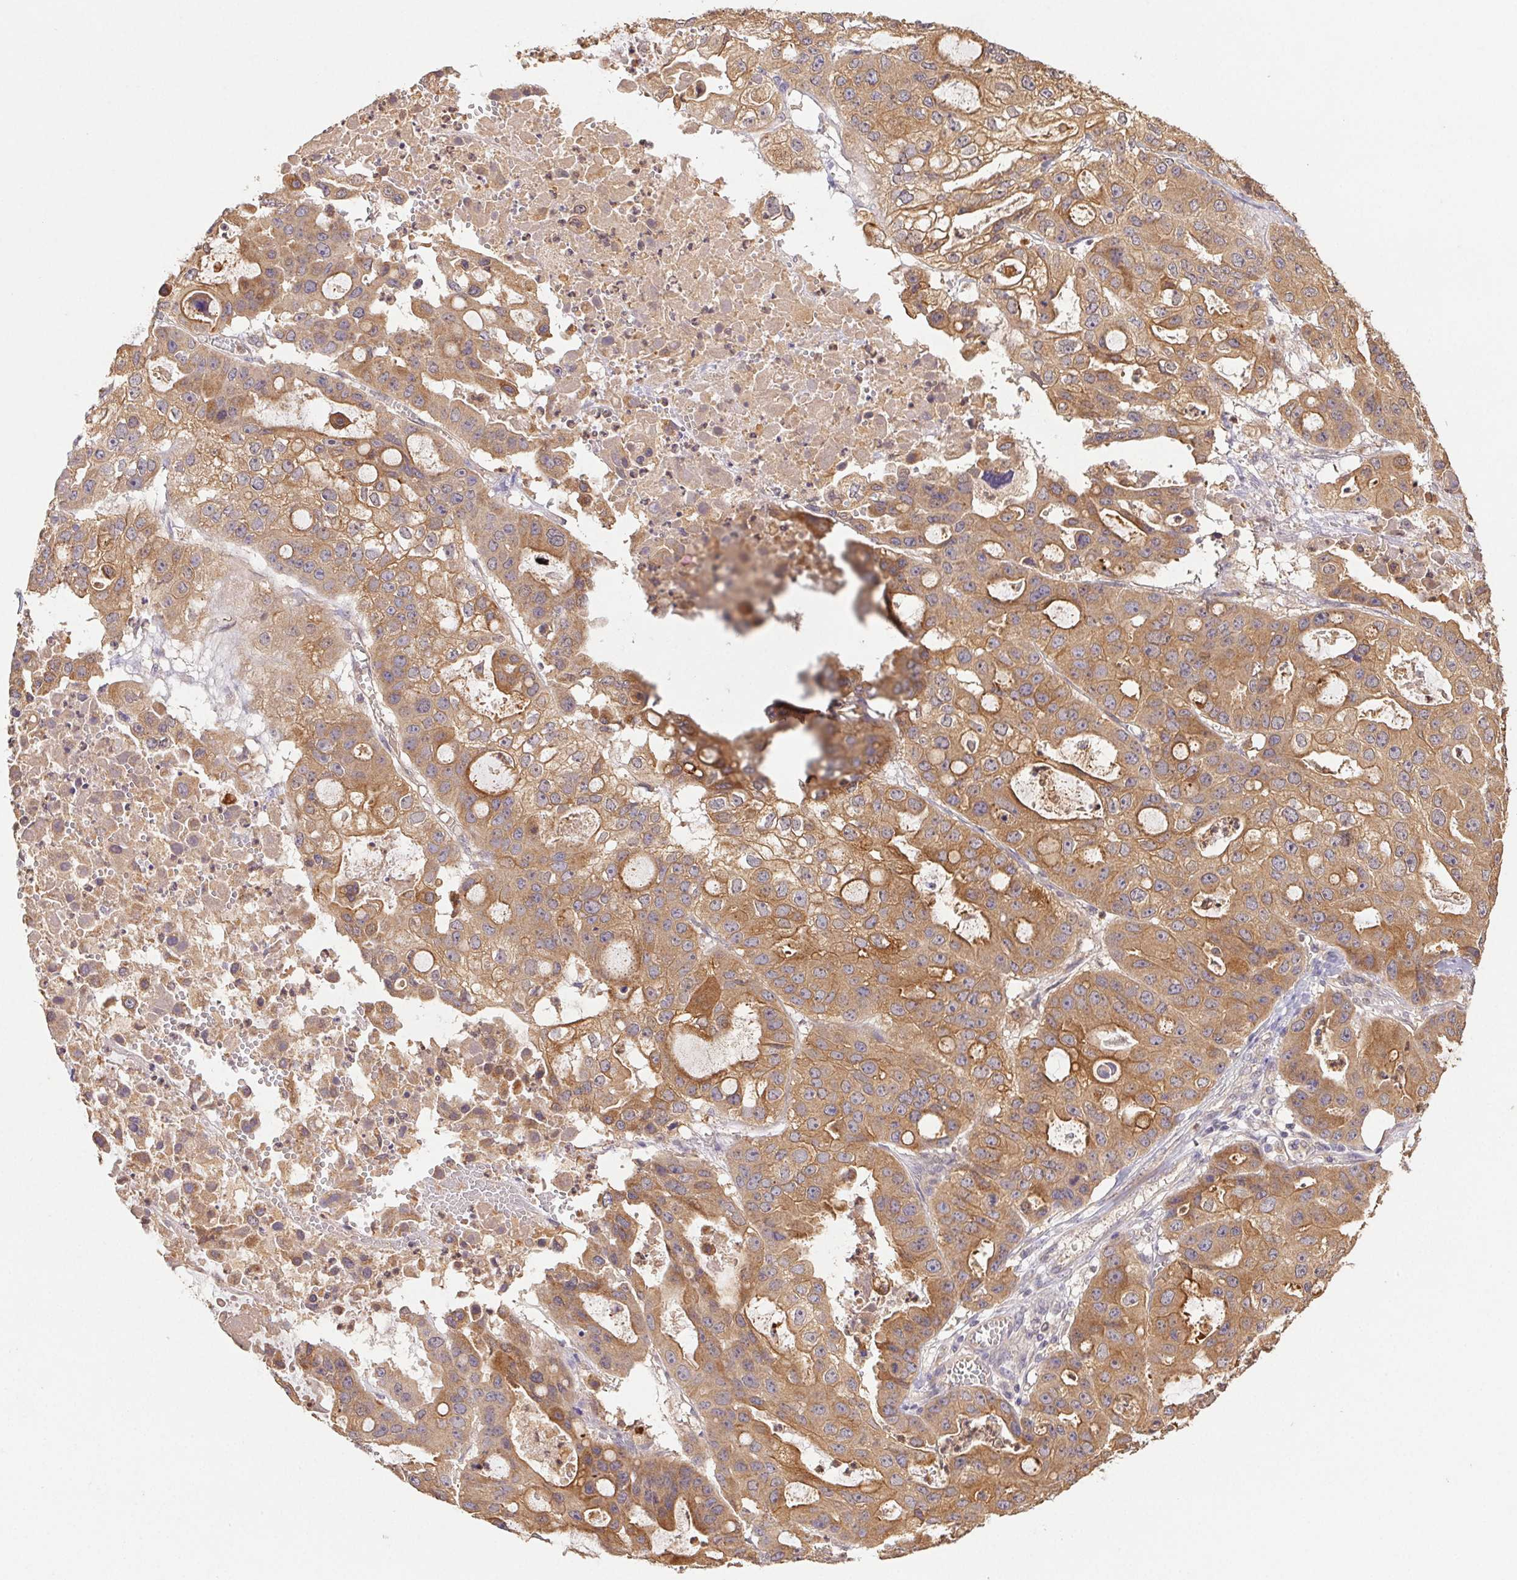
{"staining": {"intensity": "moderate", "quantity": ">75%", "location": "cytoplasmic/membranous"}, "tissue": "ovarian cancer", "cell_type": "Tumor cells", "image_type": "cancer", "snomed": [{"axis": "morphology", "description": "Cystadenocarcinoma, serous, NOS"}, {"axis": "topography", "description": "Ovary"}], "caption": "Ovarian cancer (serous cystadenocarcinoma) was stained to show a protein in brown. There is medium levels of moderate cytoplasmic/membranous staining in about >75% of tumor cells.", "gene": "RAB11A", "patient": {"sex": "female", "age": 56}}